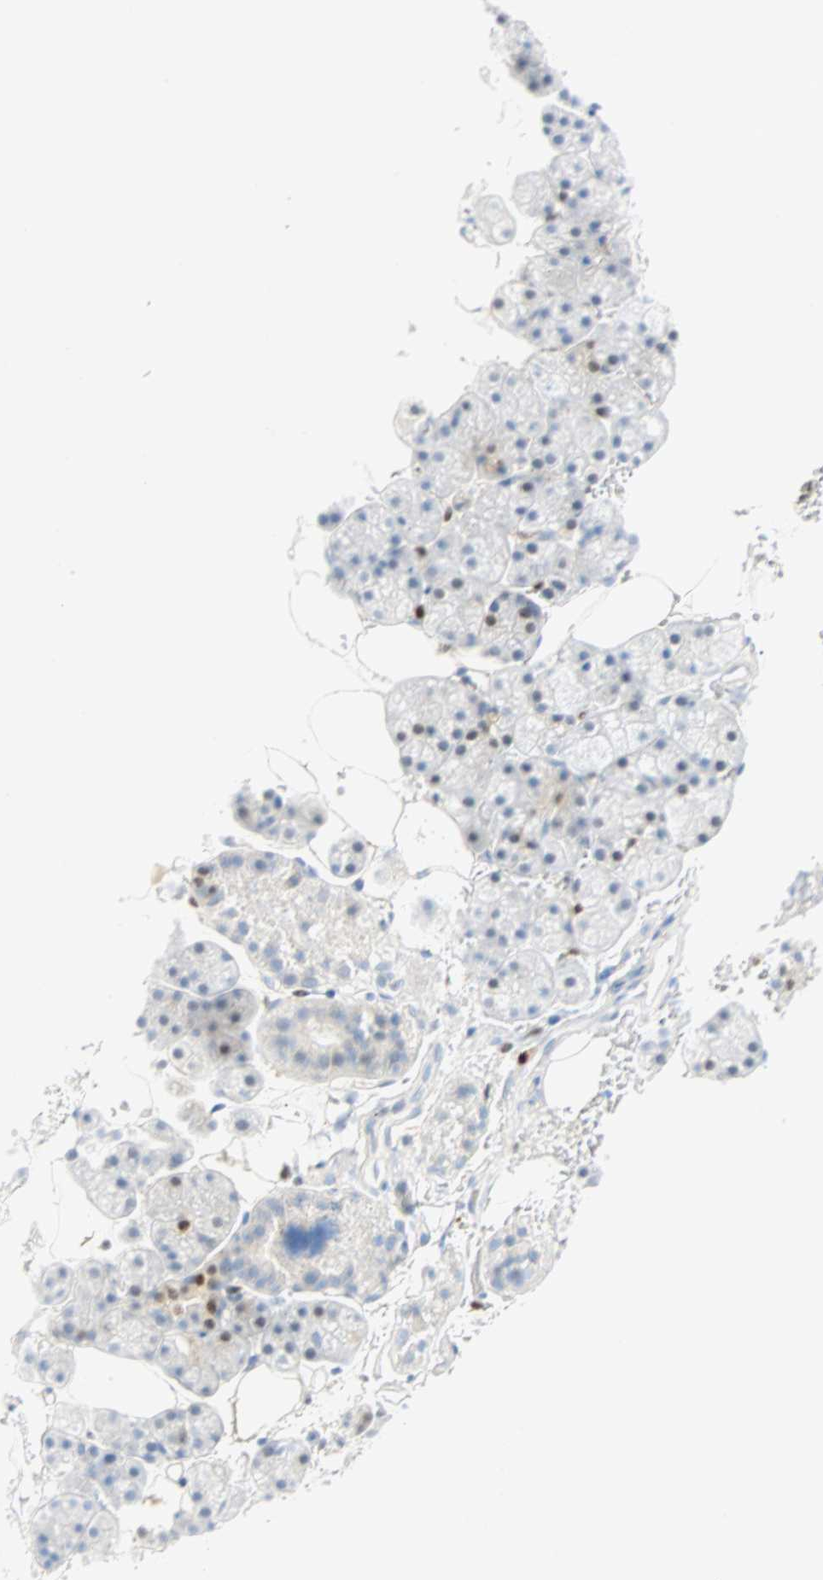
{"staining": {"intensity": "weak", "quantity": "25%-75%", "location": "cytoplasmic/membranous,nuclear"}, "tissue": "salivary gland", "cell_type": "Glandular cells", "image_type": "normal", "snomed": [{"axis": "morphology", "description": "Normal tissue, NOS"}, {"axis": "topography", "description": "Salivary gland"}], "caption": "This image demonstrates immunohistochemistry (IHC) staining of unremarkable human salivary gland, with low weak cytoplasmic/membranous,nuclear positivity in about 25%-75% of glandular cells.", "gene": "SELENBP1", "patient": {"sex": "male", "age": 62}}